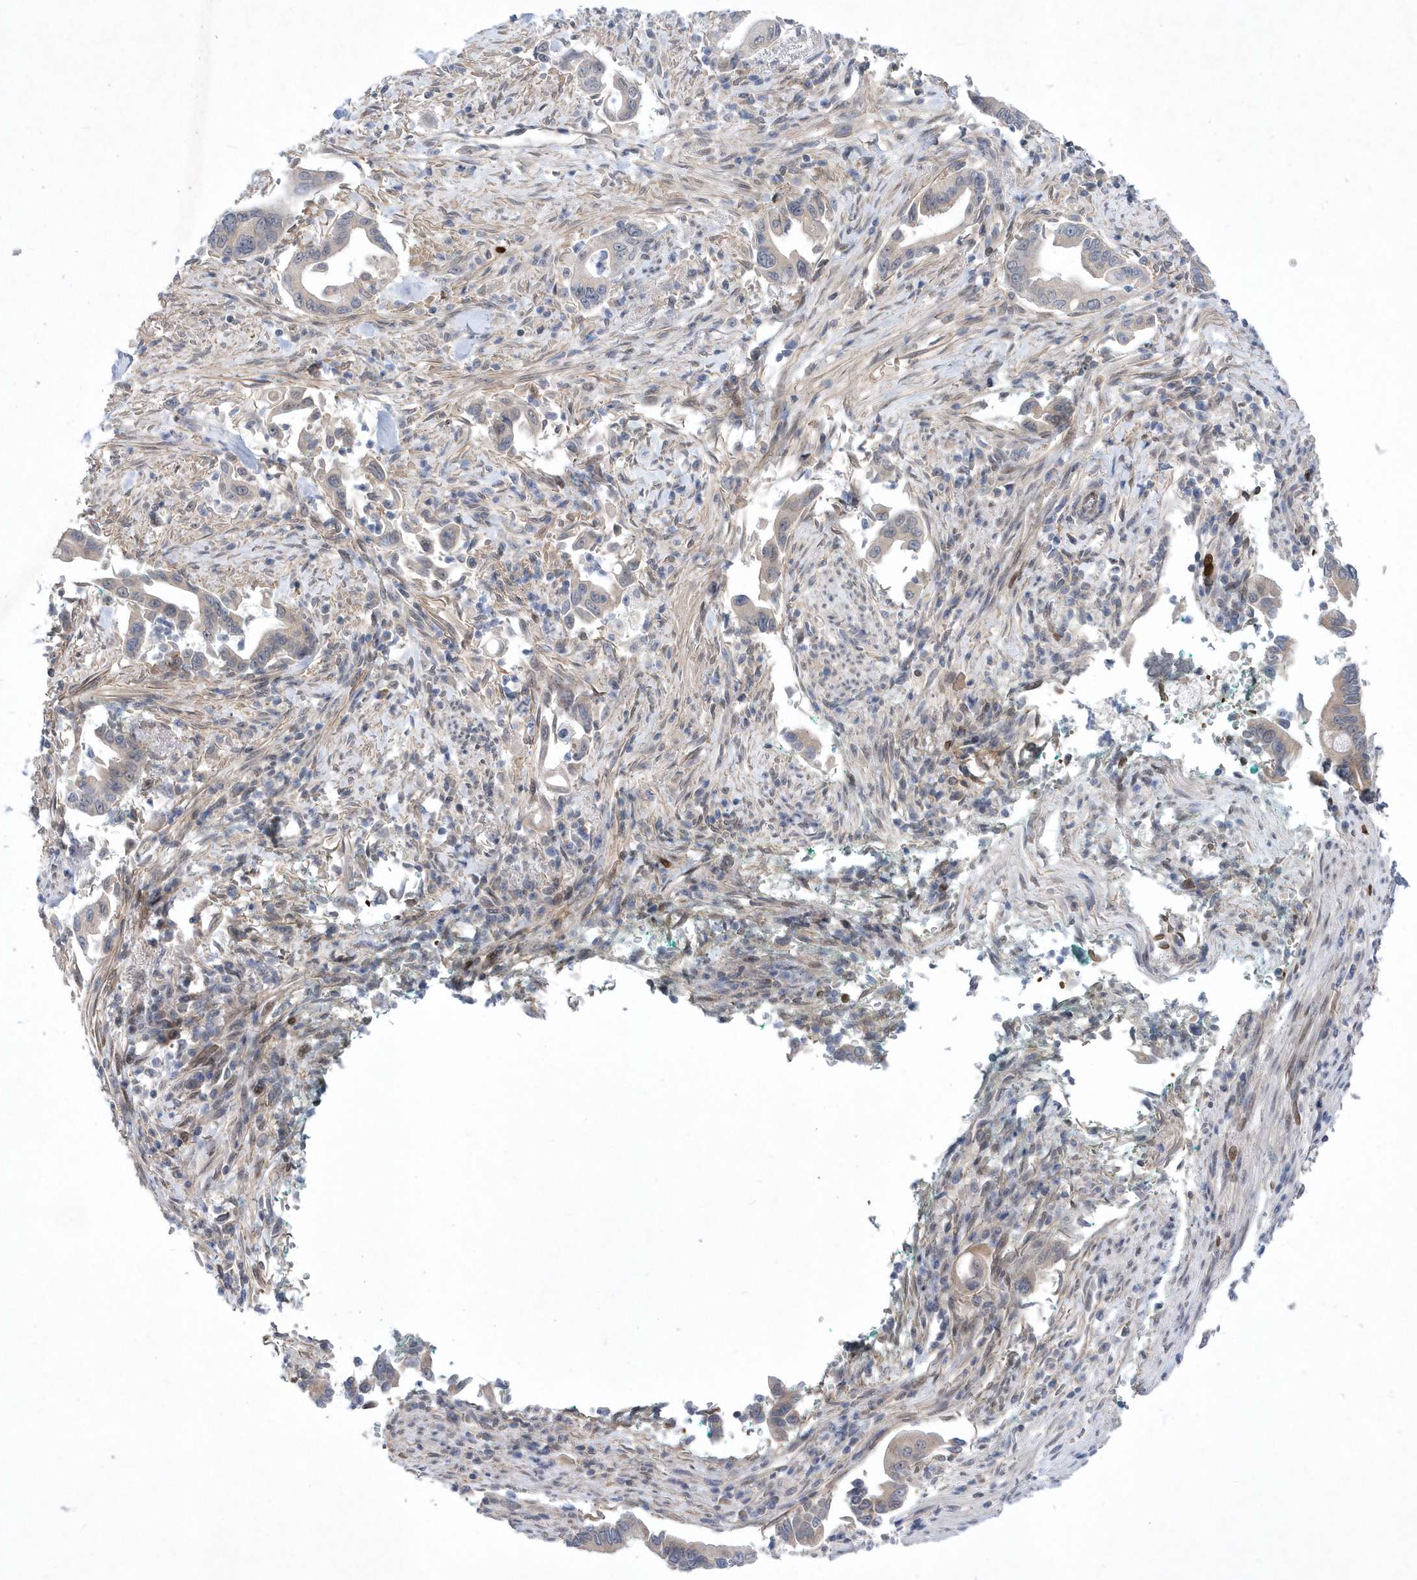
{"staining": {"intensity": "weak", "quantity": "<25%", "location": "cytoplasmic/membranous,nuclear"}, "tissue": "pancreatic cancer", "cell_type": "Tumor cells", "image_type": "cancer", "snomed": [{"axis": "morphology", "description": "Adenocarcinoma, NOS"}, {"axis": "topography", "description": "Pancreas"}], "caption": "Image shows no protein staining in tumor cells of pancreatic cancer (adenocarcinoma) tissue.", "gene": "ZNF875", "patient": {"sex": "male", "age": 78}}